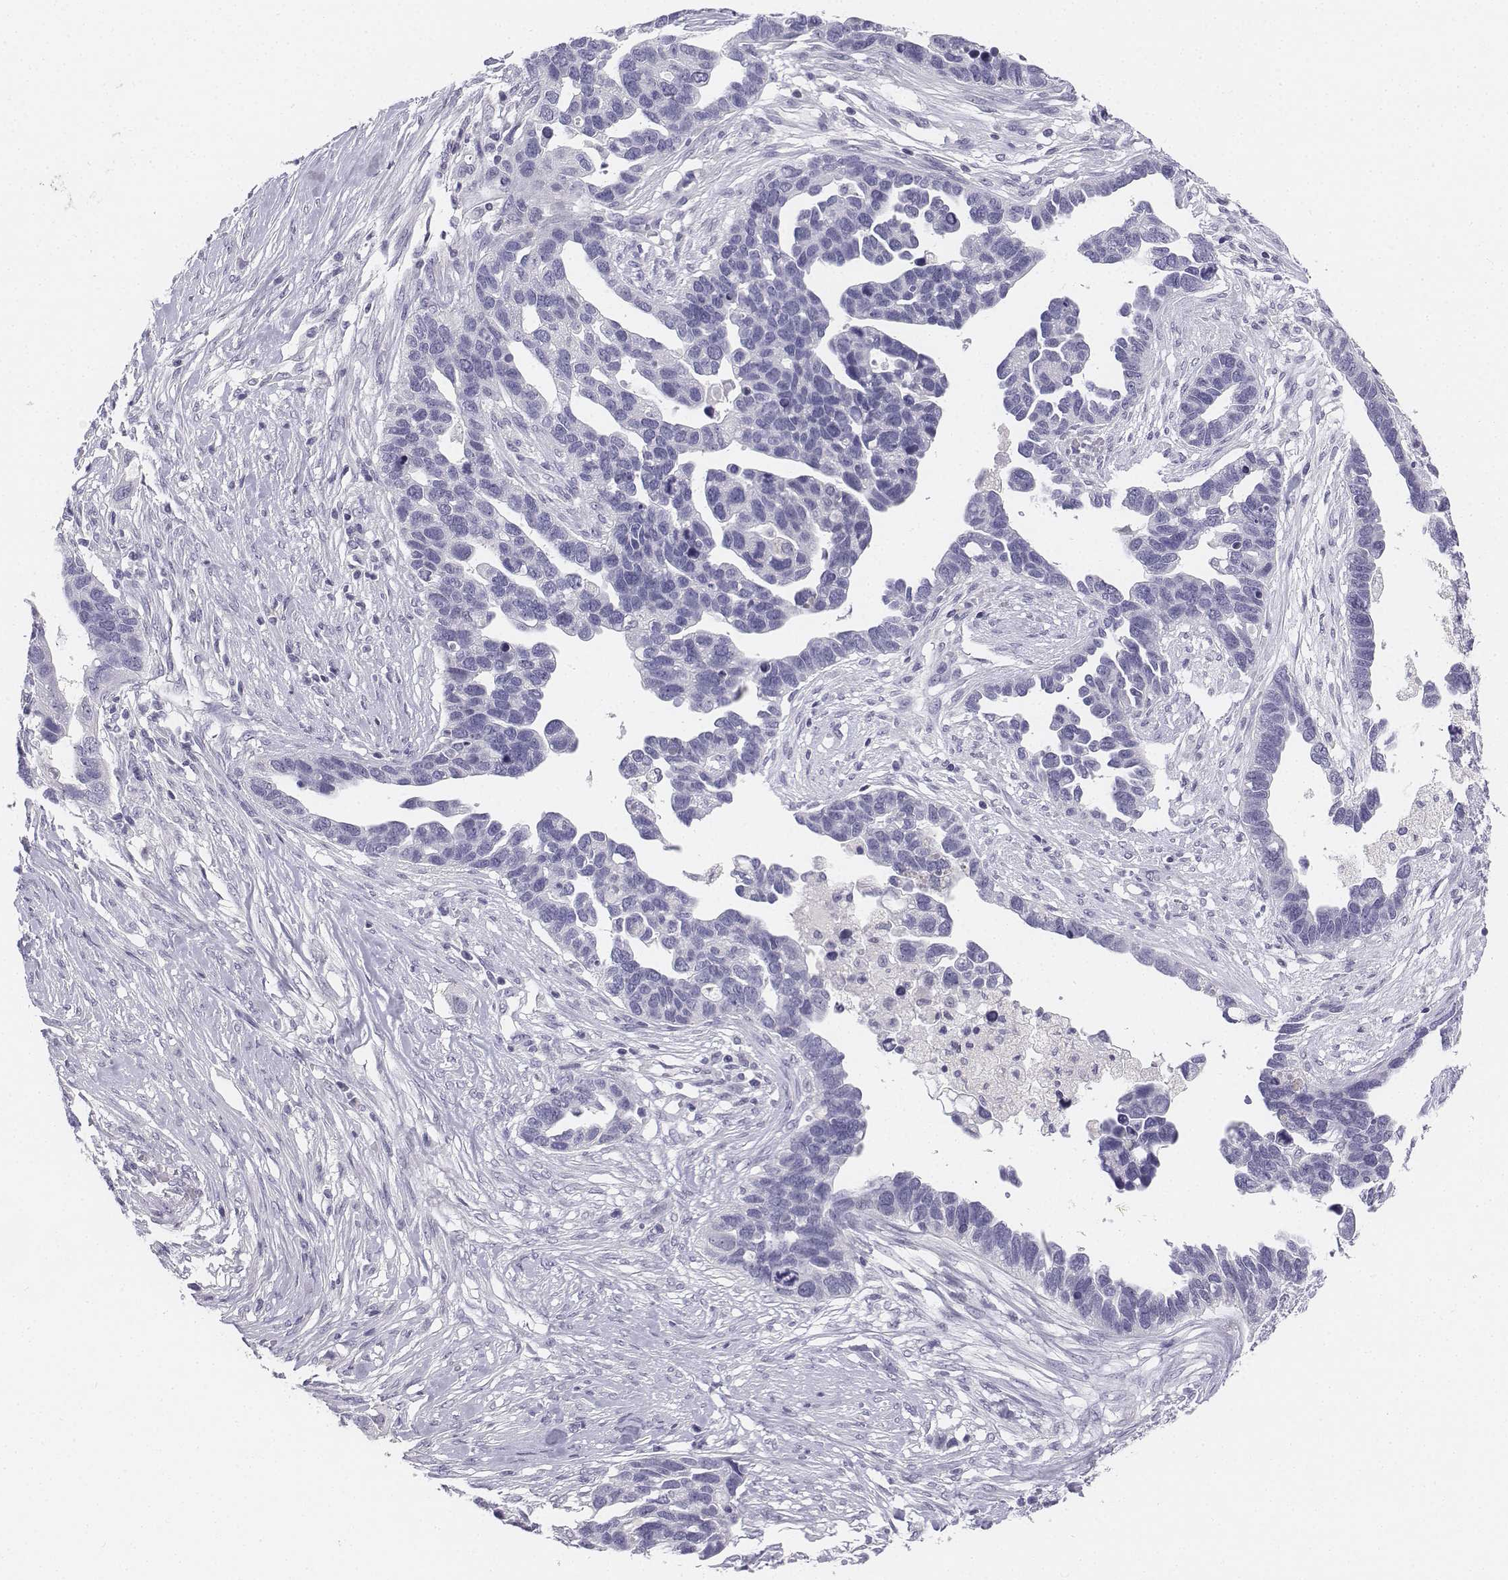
{"staining": {"intensity": "negative", "quantity": "none", "location": "none"}, "tissue": "ovarian cancer", "cell_type": "Tumor cells", "image_type": "cancer", "snomed": [{"axis": "morphology", "description": "Cystadenocarcinoma, serous, NOS"}, {"axis": "topography", "description": "Ovary"}], "caption": "The image demonstrates no significant staining in tumor cells of ovarian cancer.", "gene": "UCN2", "patient": {"sex": "female", "age": 54}}